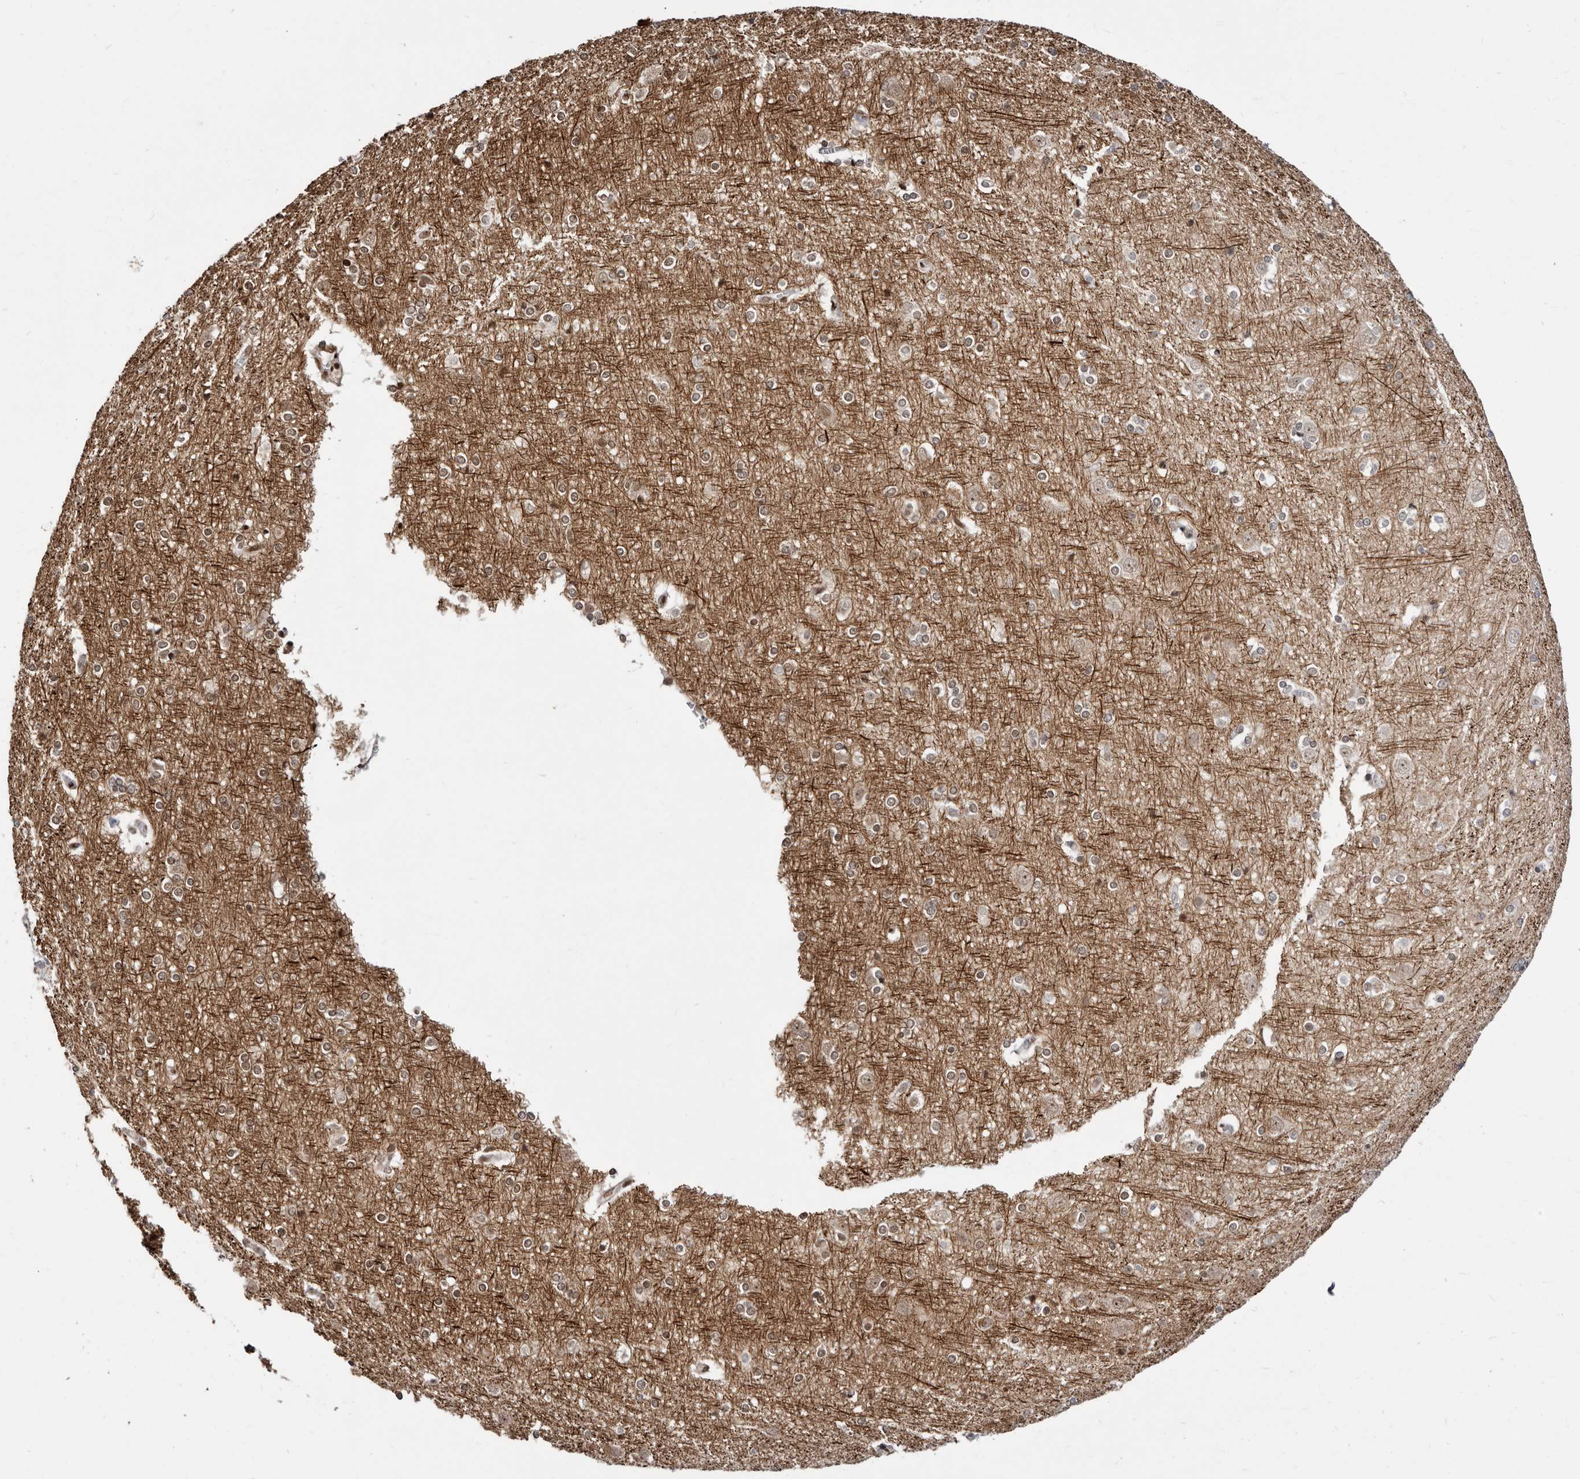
{"staining": {"intensity": "negative", "quantity": "none", "location": "none"}, "tissue": "cerebral cortex", "cell_type": "Endothelial cells", "image_type": "normal", "snomed": [{"axis": "morphology", "description": "Normal tissue, NOS"}, {"axis": "topography", "description": "Cerebral cortex"}], "caption": "Endothelial cells show no significant protein expression in benign cerebral cortex. (DAB IHC visualized using brightfield microscopy, high magnification).", "gene": "KLHL4", "patient": {"sex": "male", "age": 54}}